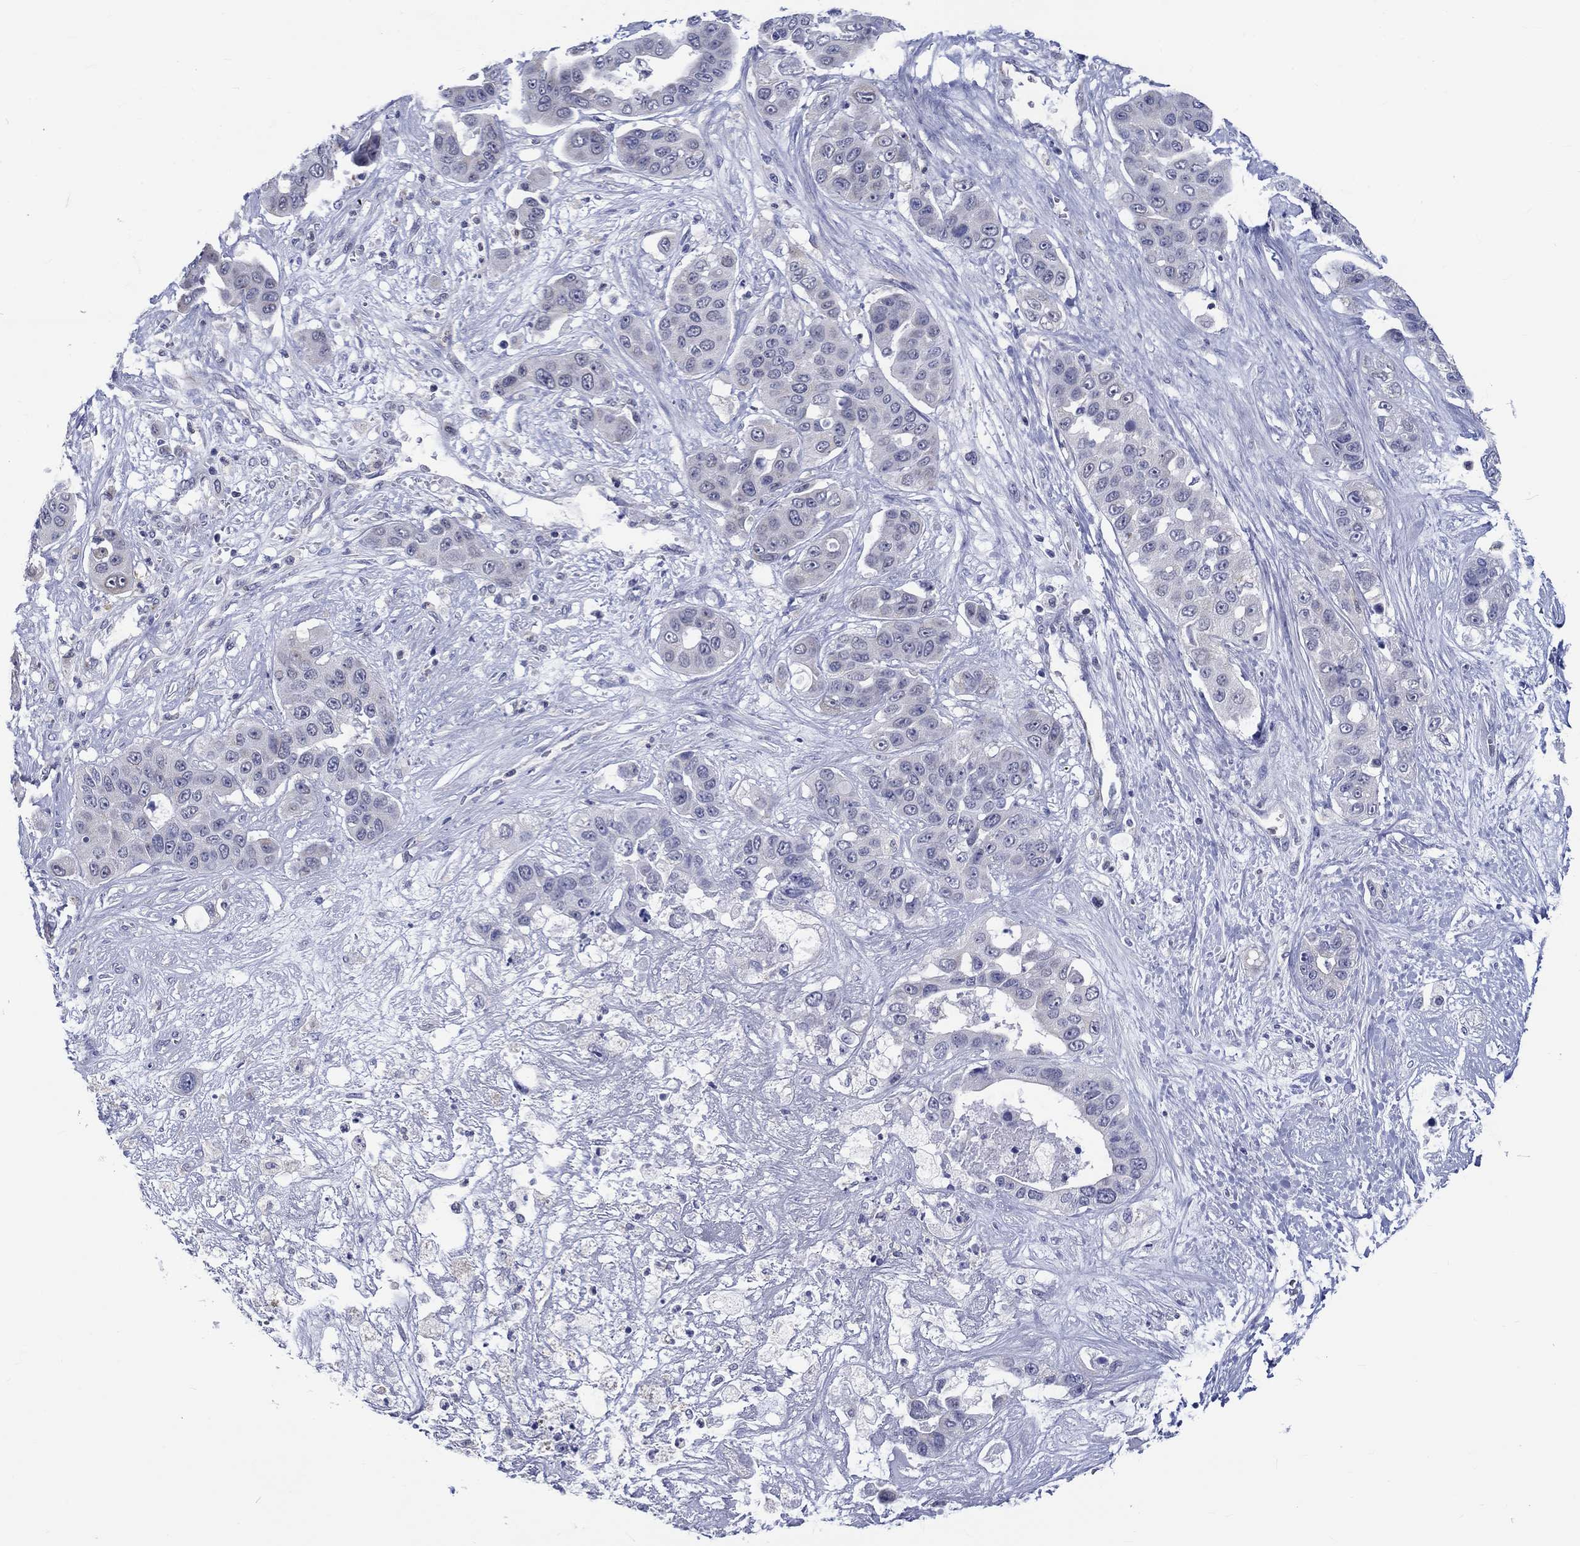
{"staining": {"intensity": "negative", "quantity": "none", "location": "none"}, "tissue": "liver cancer", "cell_type": "Tumor cells", "image_type": "cancer", "snomed": [{"axis": "morphology", "description": "Cholangiocarcinoma"}, {"axis": "topography", "description": "Liver"}], "caption": "High magnification brightfield microscopy of liver cholangiocarcinoma stained with DAB (brown) and counterstained with hematoxylin (blue): tumor cells show no significant staining.", "gene": "ST6GALNAC1", "patient": {"sex": "female", "age": 52}}